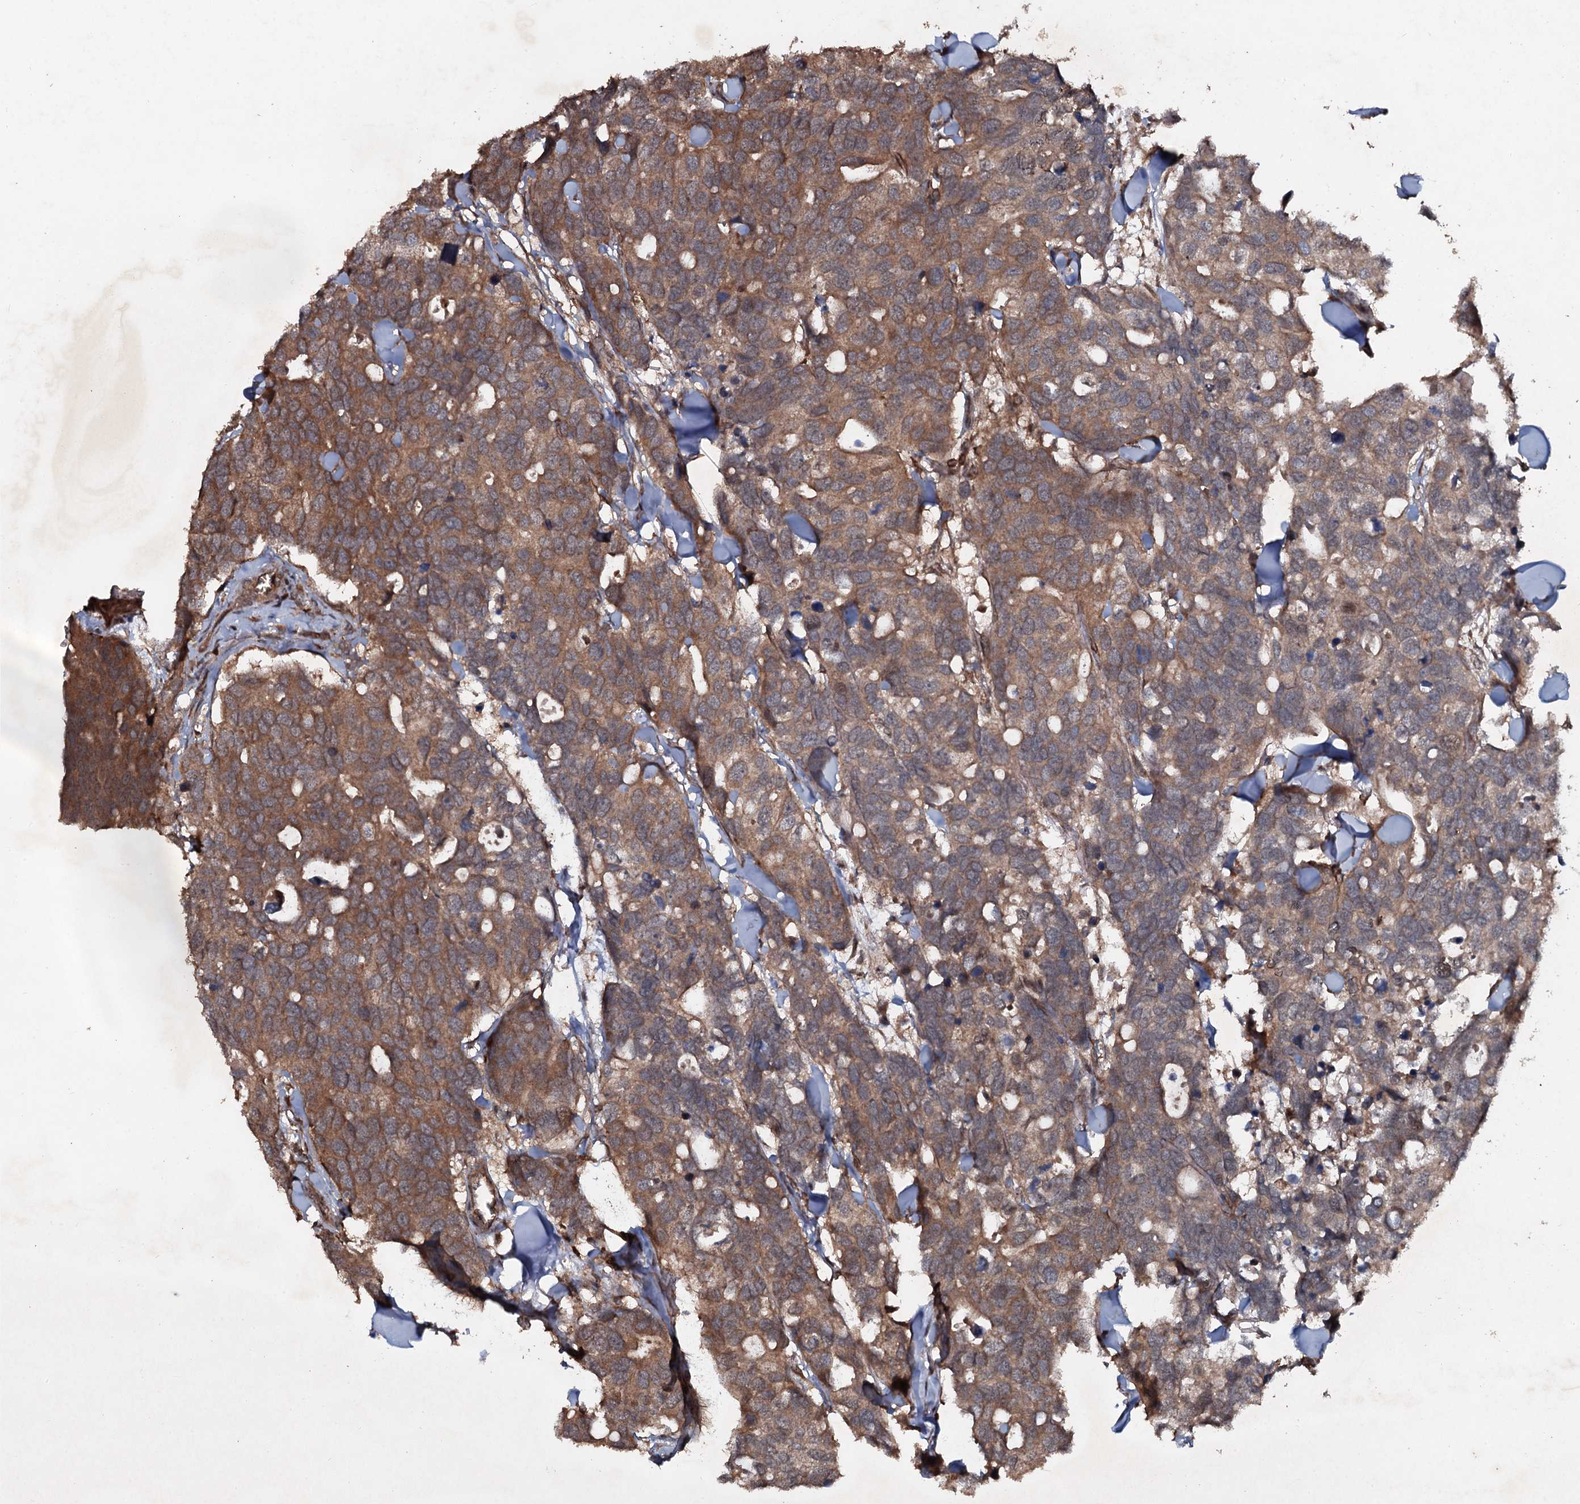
{"staining": {"intensity": "moderate", "quantity": ">75%", "location": "cytoplasmic/membranous"}, "tissue": "breast cancer", "cell_type": "Tumor cells", "image_type": "cancer", "snomed": [{"axis": "morphology", "description": "Duct carcinoma"}, {"axis": "topography", "description": "Breast"}], "caption": "Breast cancer was stained to show a protein in brown. There is medium levels of moderate cytoplasmic/membranous staining in about >75% of tumor cells.", "gene": "ADGRG3", "patient": {"sex": "female", "age": 83}}